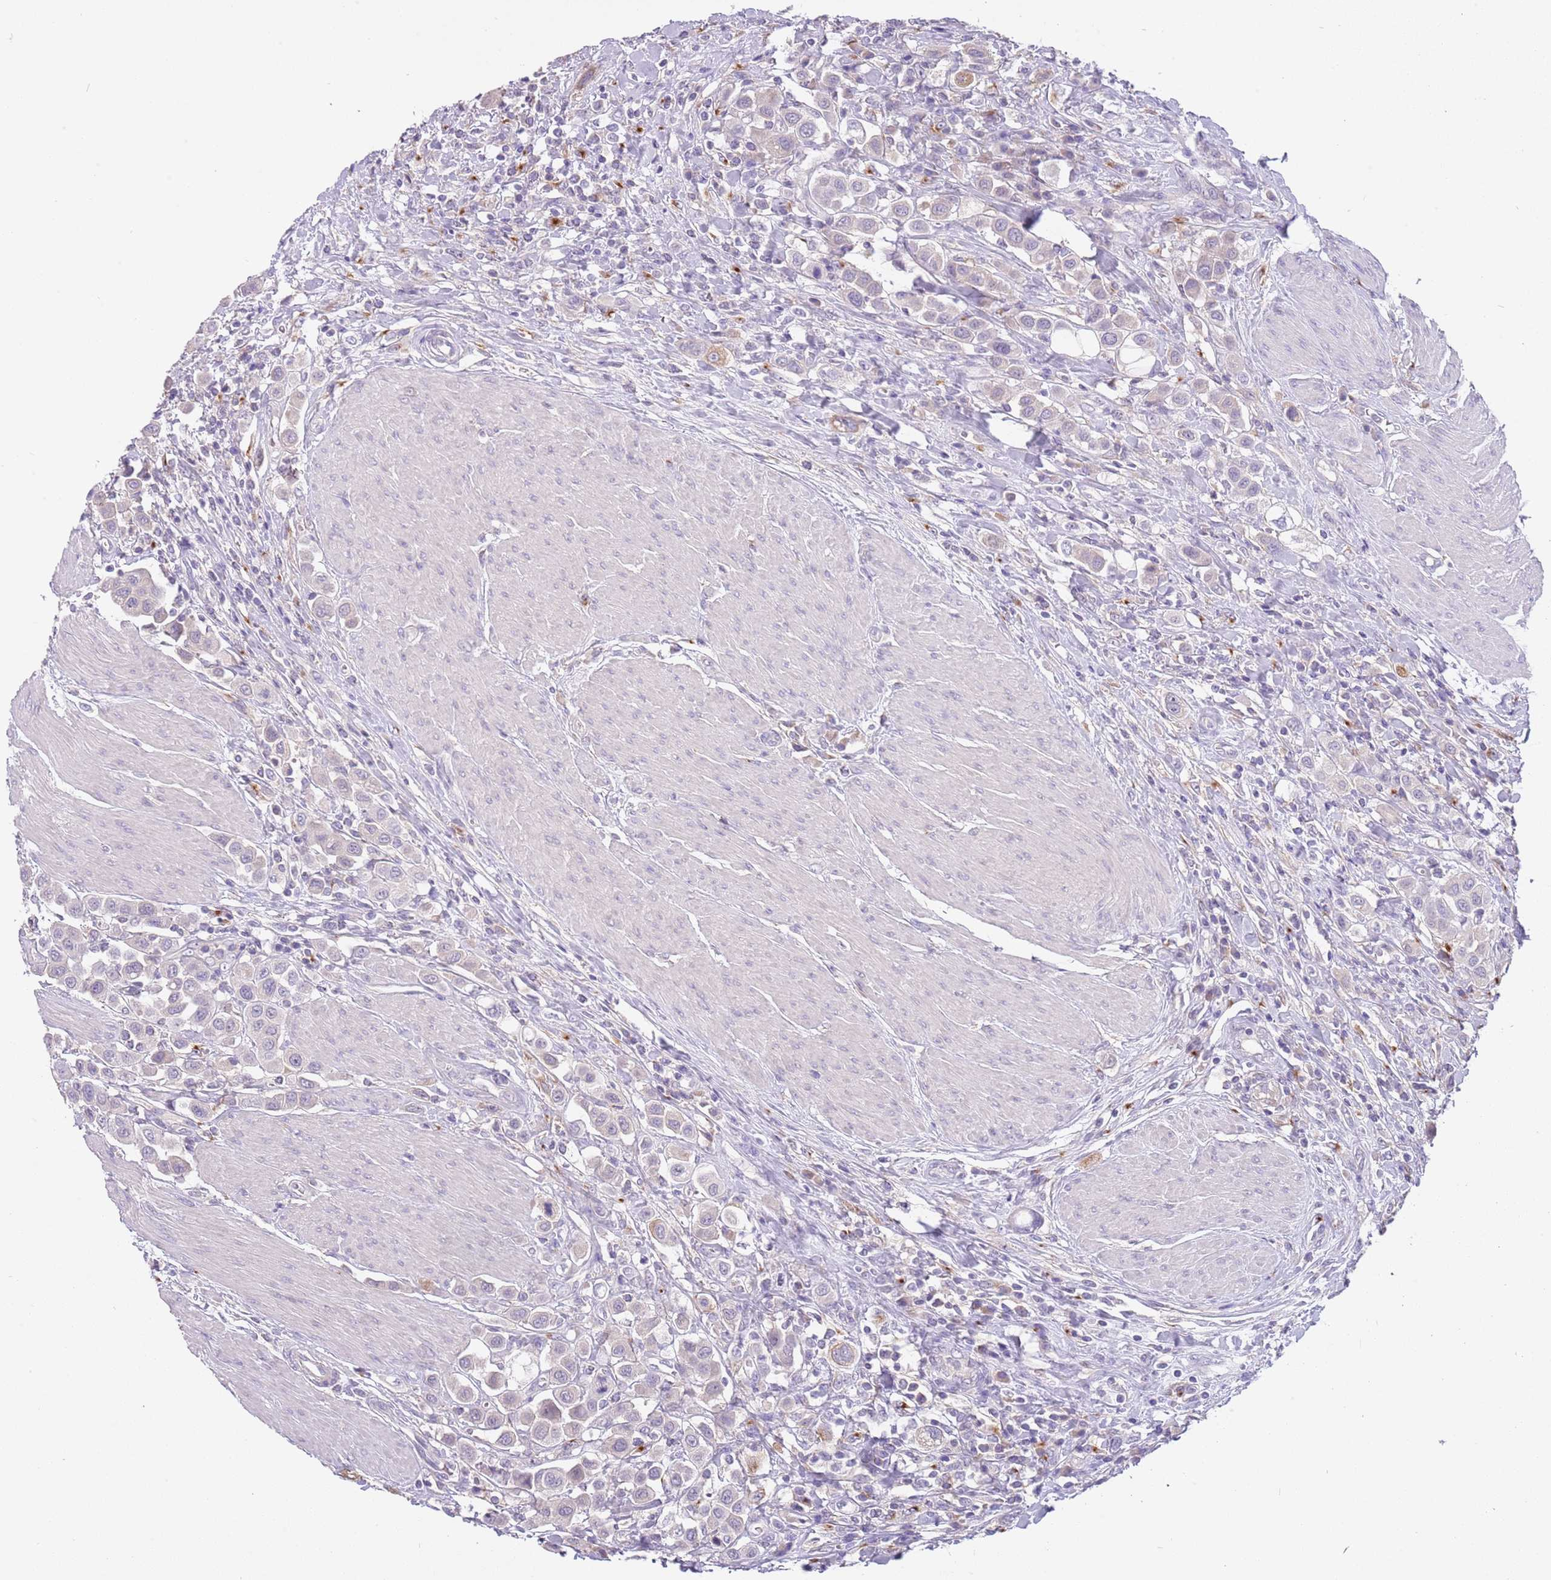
{"staining": {"intensity": "negative", "quantity": "none", "location": "none"}, "tissue": "urothelial cancer", "cell_type": "Tumor cells", "image_type": "cancer", "snomed": [{"axis": "morphology", "description": "Urothelial carcinoma, High grade"}, {"axis": "topography", "description": "Urinary bladder"}], "caption": "There is no significant staining in tumor cells of urothelial cancer.", "gene": "CFAP73", "patient": {"sex": "male", "age": 50}}